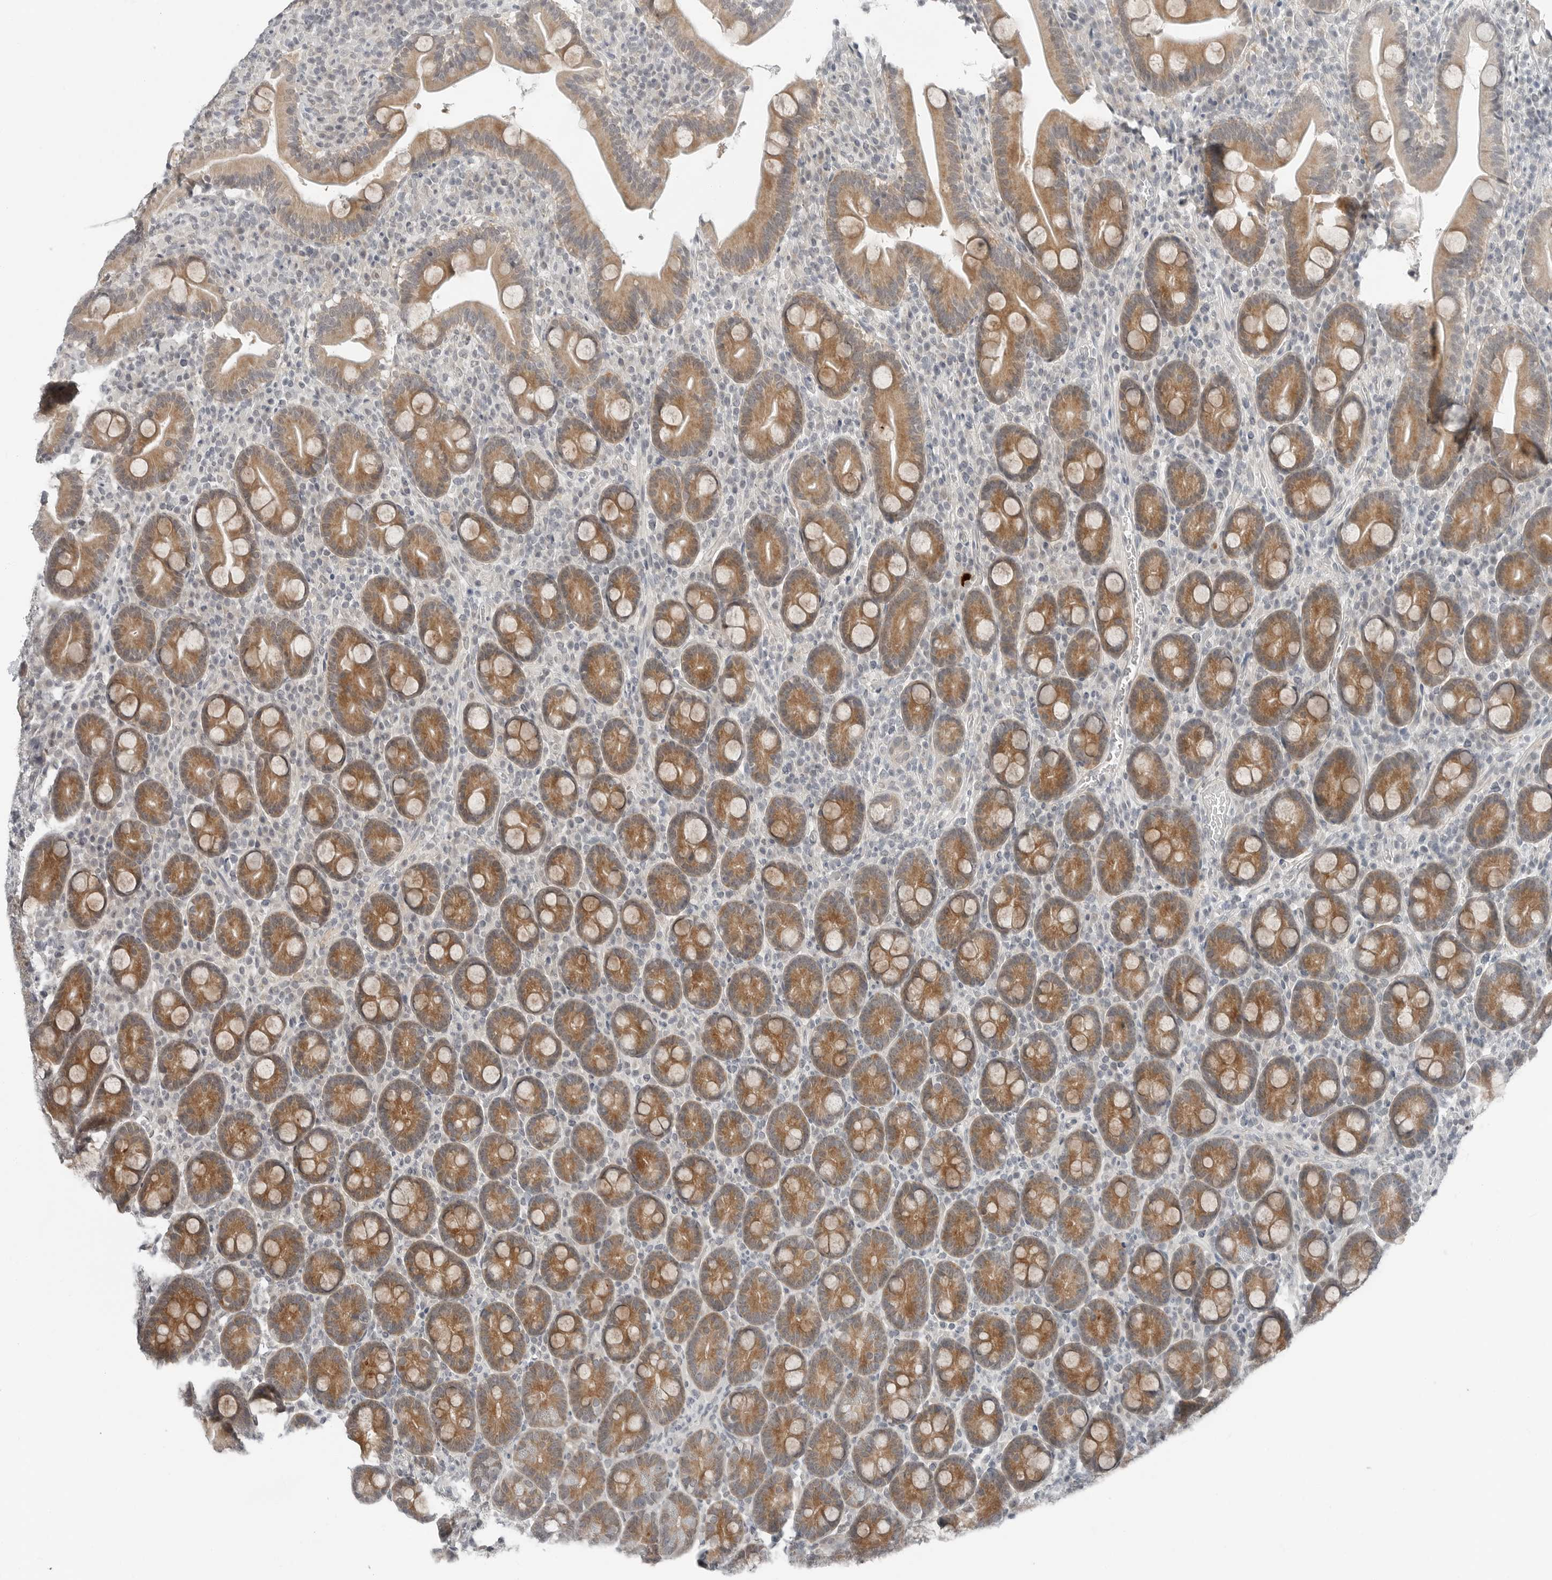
{"staining": {"intensity": "moderate", "quantity": ">75%", "location": "cytoplasmic/membranous"}, "tissue": "duodenum", "cell_type": "Glandular cells", "image_type": "normal", "snomed": [{"axis": "morphology", "description": "Normal tissue, NOS"}, {"axis": "topography", "description": "Duodenum"}], "caption": "This photomicrograph shows immunohistochemistry staining of benign human duodenum, with medium moderate cytoplasmic/membranous staining in approximately >75% of glandular cells.", "gene": "FCRLB", "patient": {"sex": "male", "age": 35}}